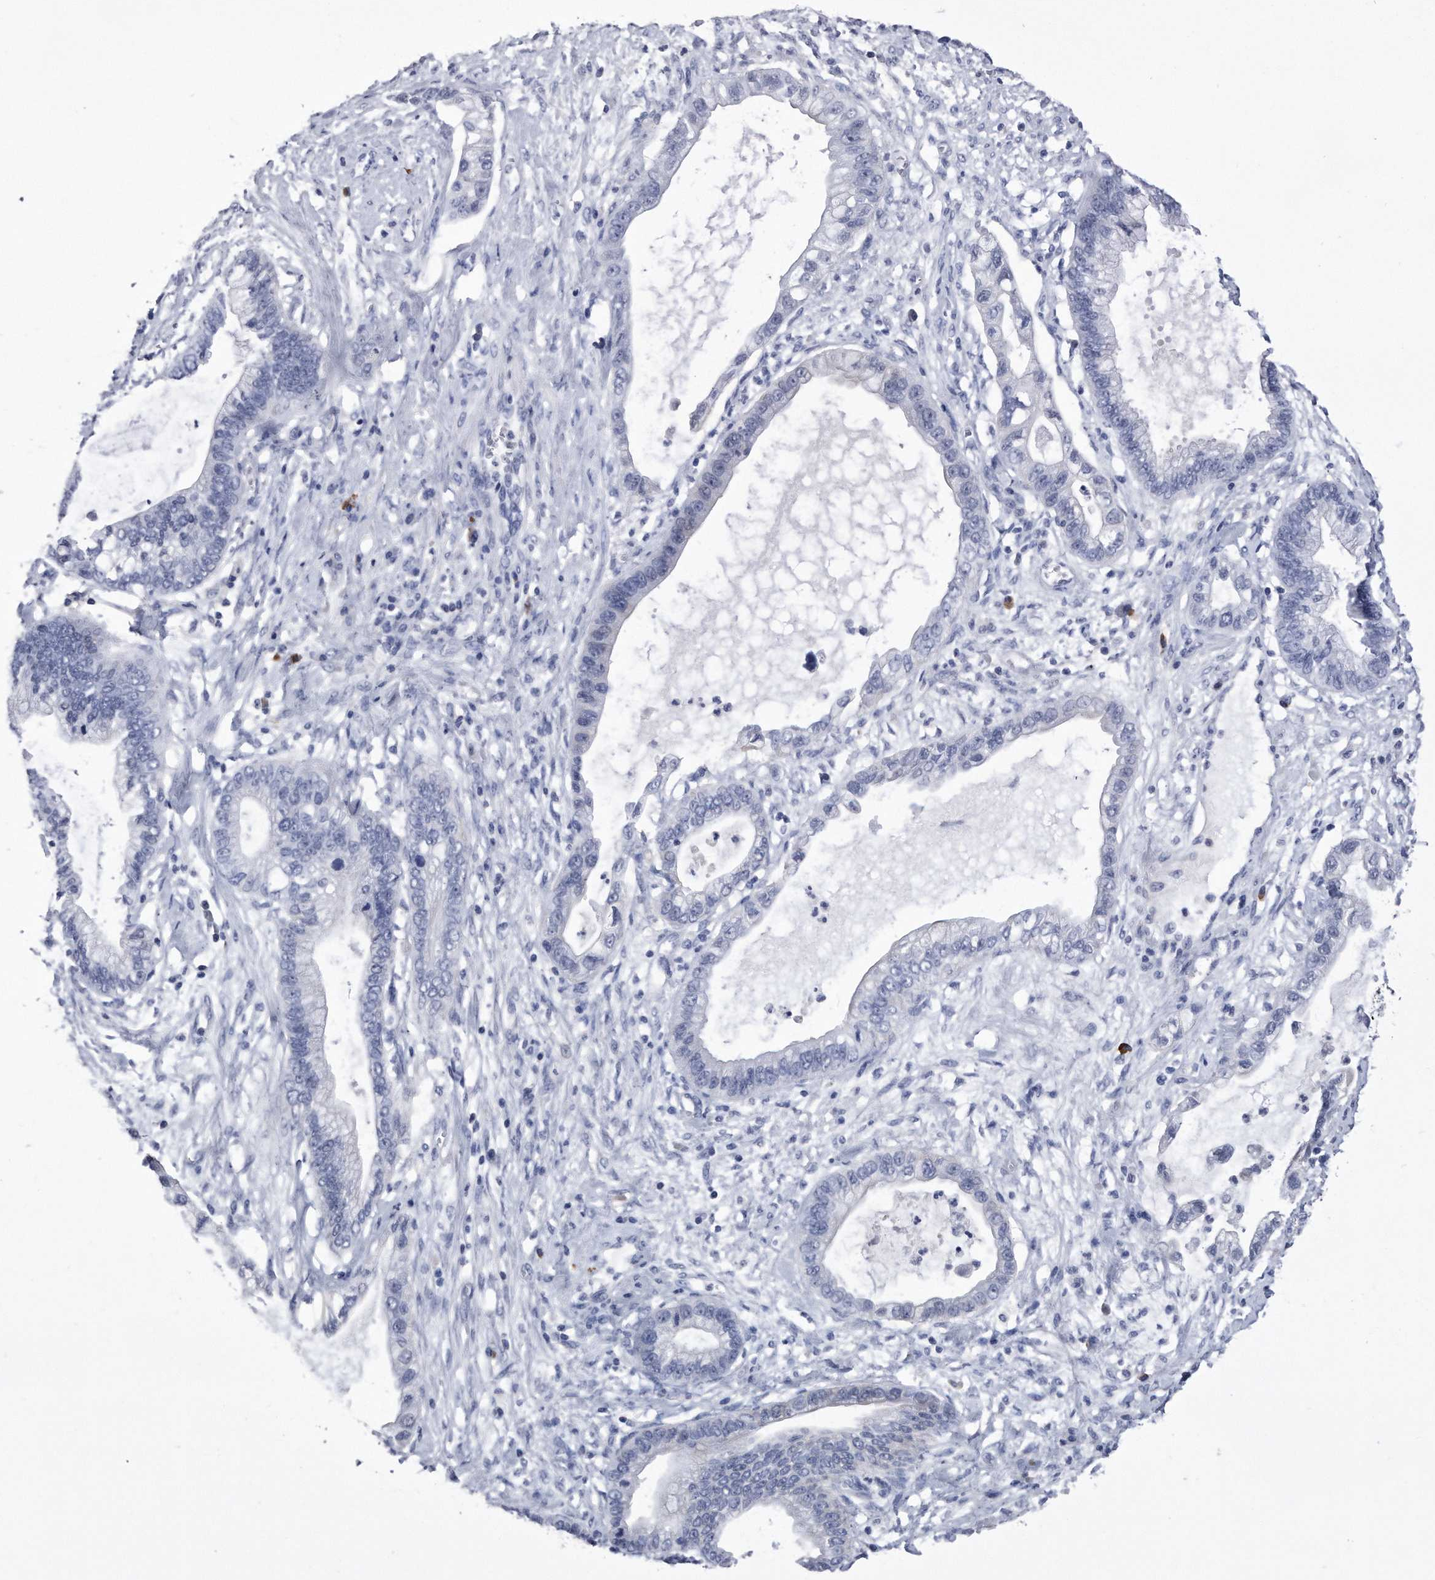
{"staining": {"intensity": "negative", "quantity": "none", "location": "none"}, "tissue": "cervical cancer", "cell_type": "Tumor cells", "image_type": "cancer", "snomed": [{"axis": "morphology", "description": "Adenocarcinoma, NOS"}, {"axis": "topography", "description": "Cervix"}], "caption": "The histopathology image displays no staining of tumor cells in cervical adenocarcinoma.", "gene": "KCTD8", "patient": {"sex": "female", "age": 44}}